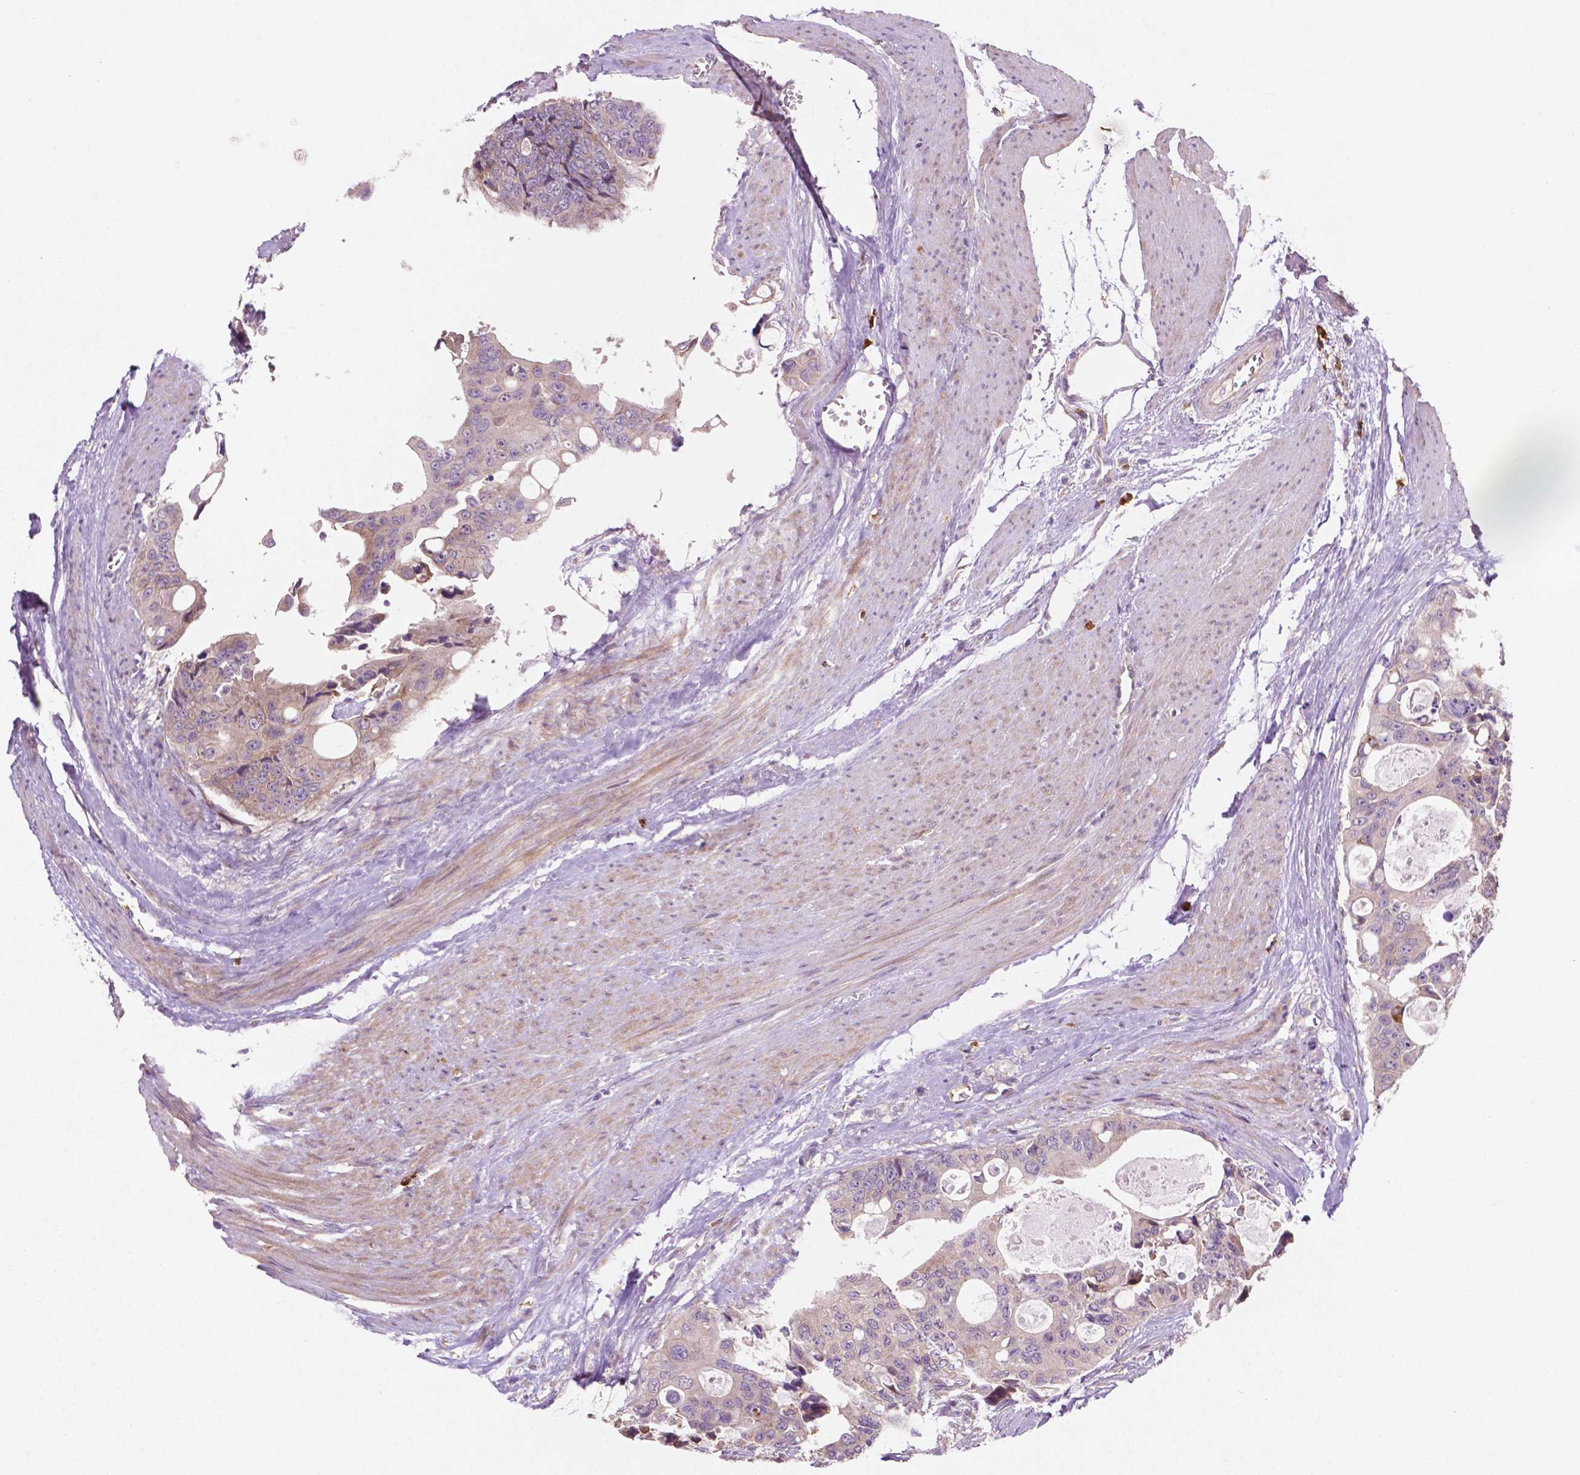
{"staining": {"intensity": "moderate", "quantity": "<25%", "location": "cytoplasmic/membranous"}, "tissue": "colorectal cancer", "cell_type": "Tumor cells", "image_type": "cancer", "snomed": [{"axis": "morphology", "description": "Adenocarcinoma, NOS"}, {"axis": "topography", "description": "Rectum"}], "caption": "Colorectal adenocarcinoma was stained to show a protein in brown. There is low levels of moderate cytoplasmic/membranous staining in approximately <25% of tumor cells. The protein is stained brown, and the nuclei are stained in blue (DAB IHC with brightfield microscopy, high magnification).", "gene": "LRP1B", "patient": {"sex": "male", "age": 76}}